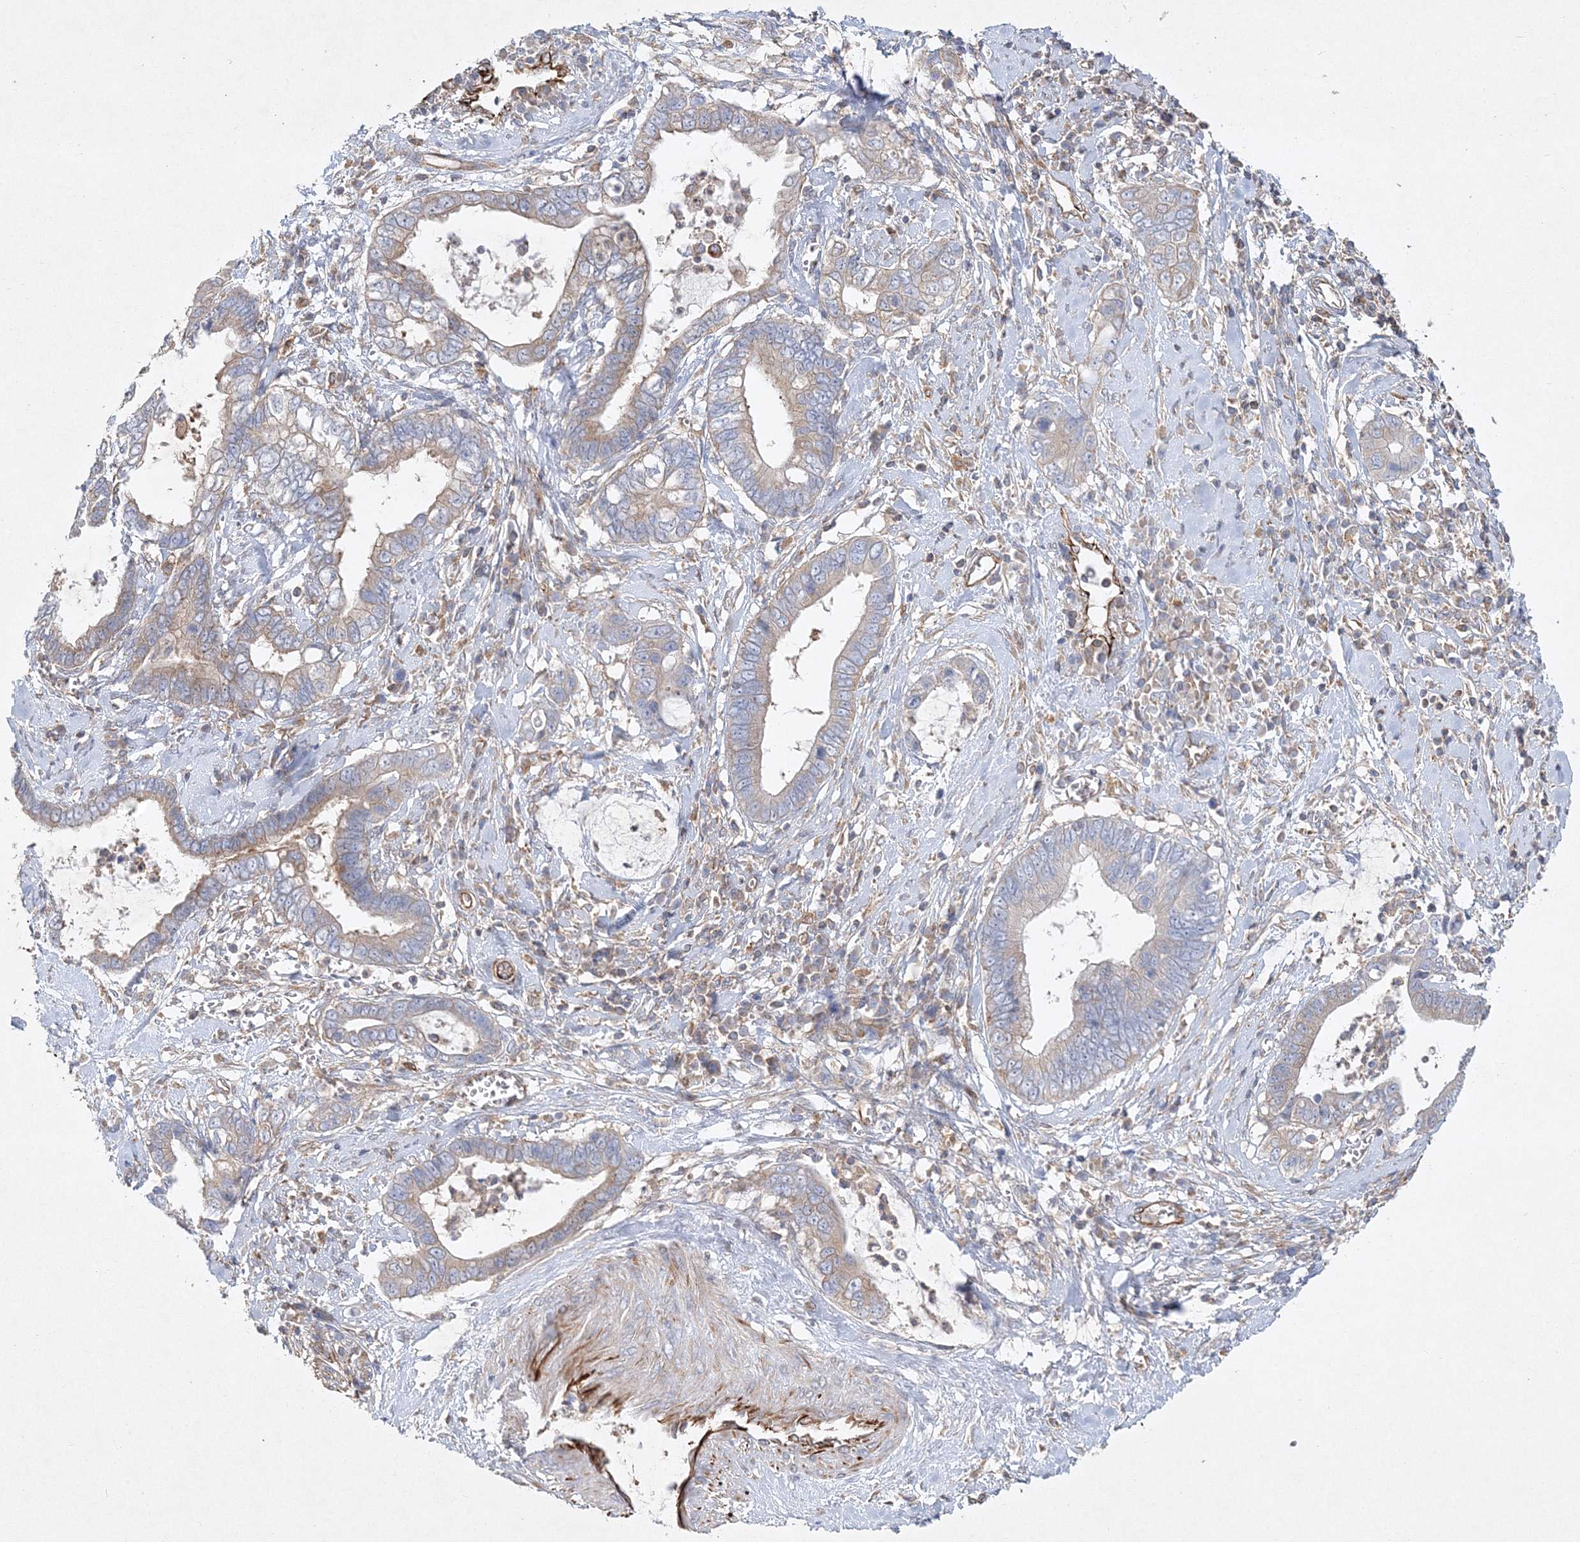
{"staining": {"intensity": "moderate", "quantity": "25%-75%", "location": "cytoplasmic/membranous"}, "tissue": "cervical cancer", "cell_type": "Tumor cells", "image_type": "cancer", "snomed": [{"axis": "morphology", "description": "Adenocarcinoma, NOS"}, {"axis": "topography", "description": "Cervix"}], "caption": "A medium amount of moderate cytoplasmic/membranous staining is present in about 25%-75% of tumor cells in cervical cancer tissue. The staining was performed using DAB (3,3'-diaminobenzidine), with brown indicating positive protein expression. Nuclei are stained blue with hematoxylin.", "gene": "WDR37", "patient": {"sex": "female", "age": 44}}